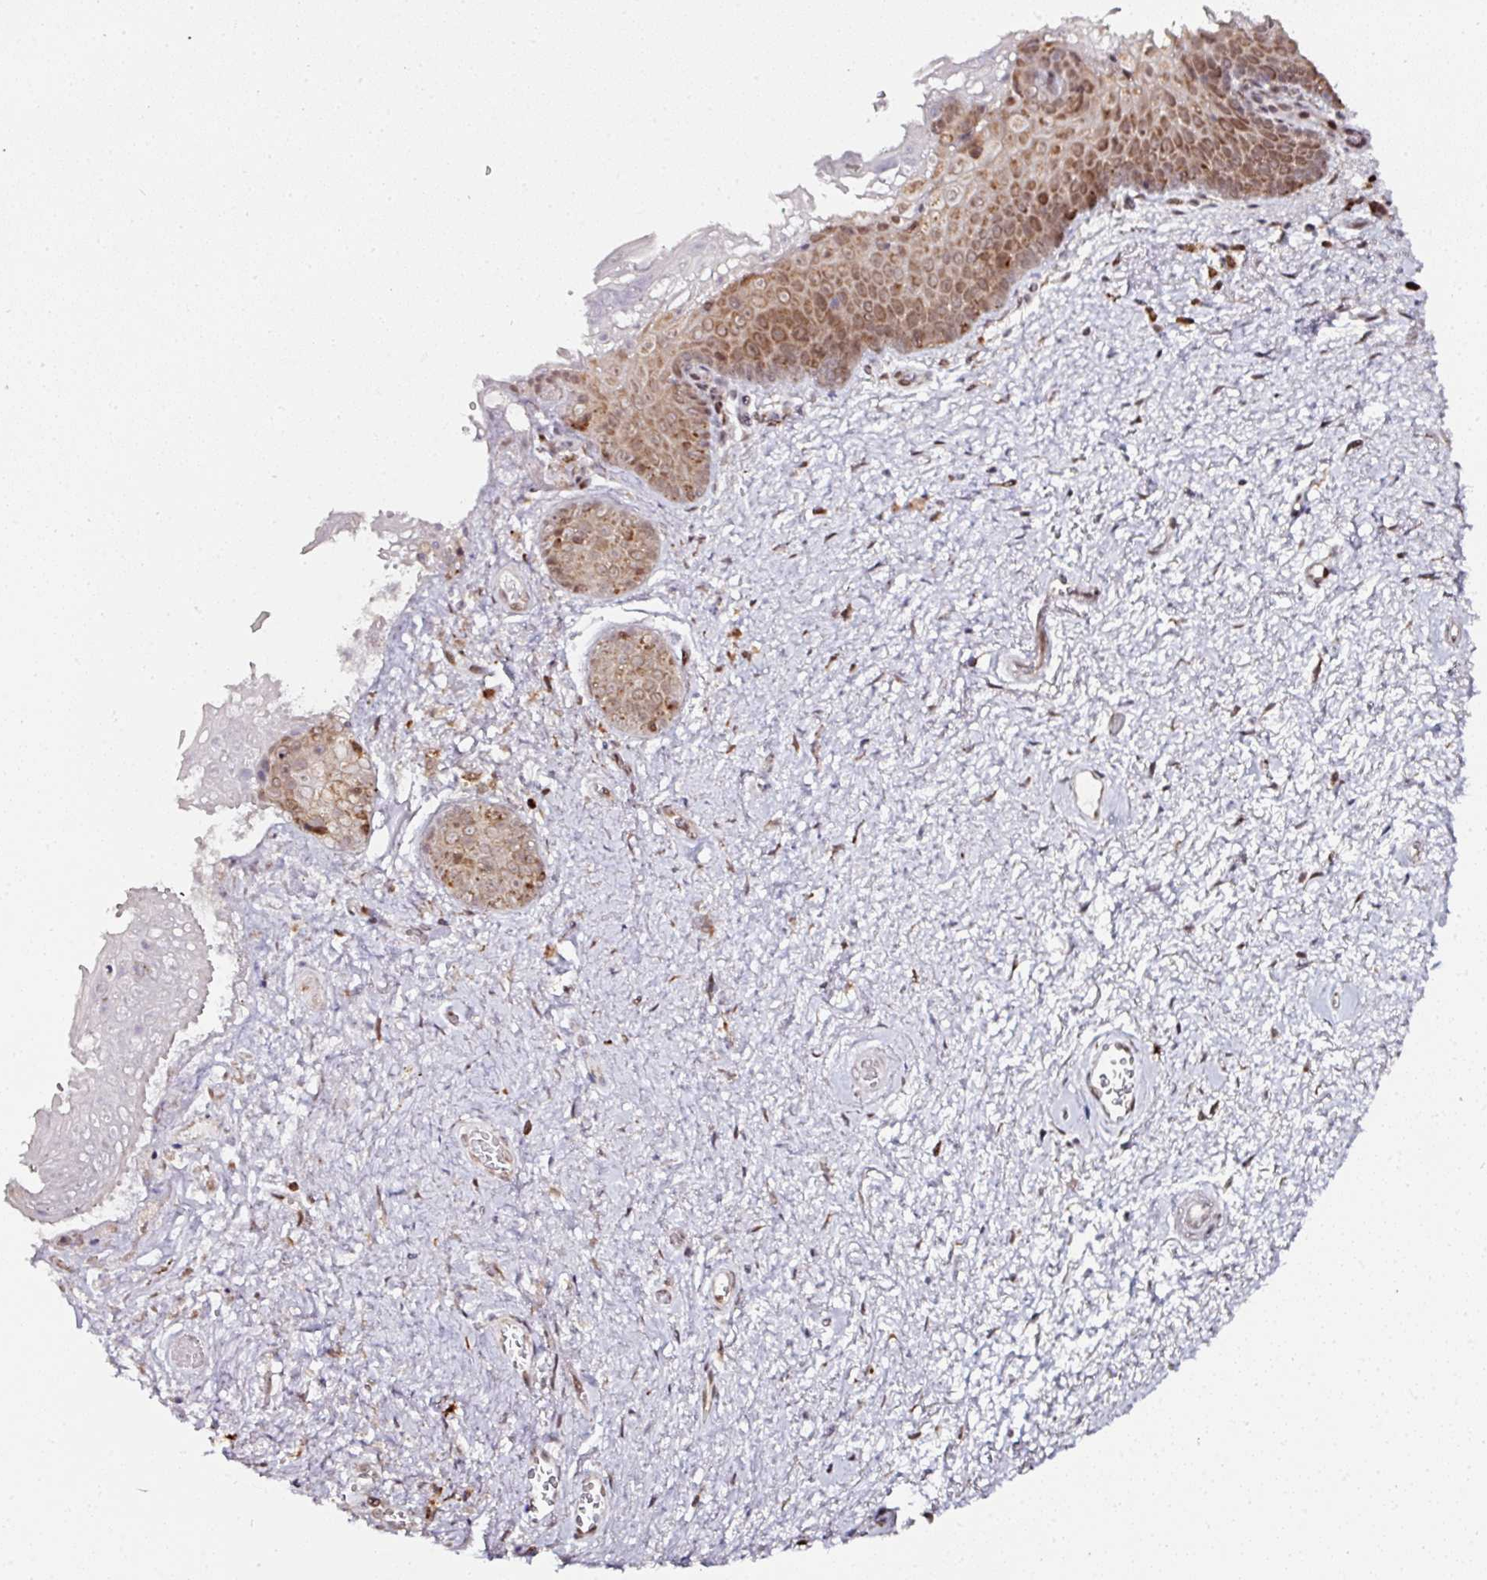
{"staining": {"intensity": "moderate", "quantity": ">75%", "location": "cytoplasmic/membranous,nuclear"}, "tissue": "vagina", "cell_type": "Squamous epithelial cells", "image_type": "normal", "snomed": [{"axis": "morphology", "description": "Normal tissue, NOS"}, {"axis": "topography", "description": "Vulva"}, {"axis": "topography", "description": "Vagina"}, {"axis": "topography", "description": "Peripheral nerve tissue"}], "caption": "Vagina stained with DAB immunohistochemistry (IHC) shows medium levels of moderate cytoplasmic/membranous,nuclear expression in approximately >75% of squamous epithelial cells. Using DAB (brown) and hematoxylin (blue) stains, captured at high magnification using brightfield microscopy.", "gene": "APOLD1", "patient": {"sex": "female", "age": 66}}